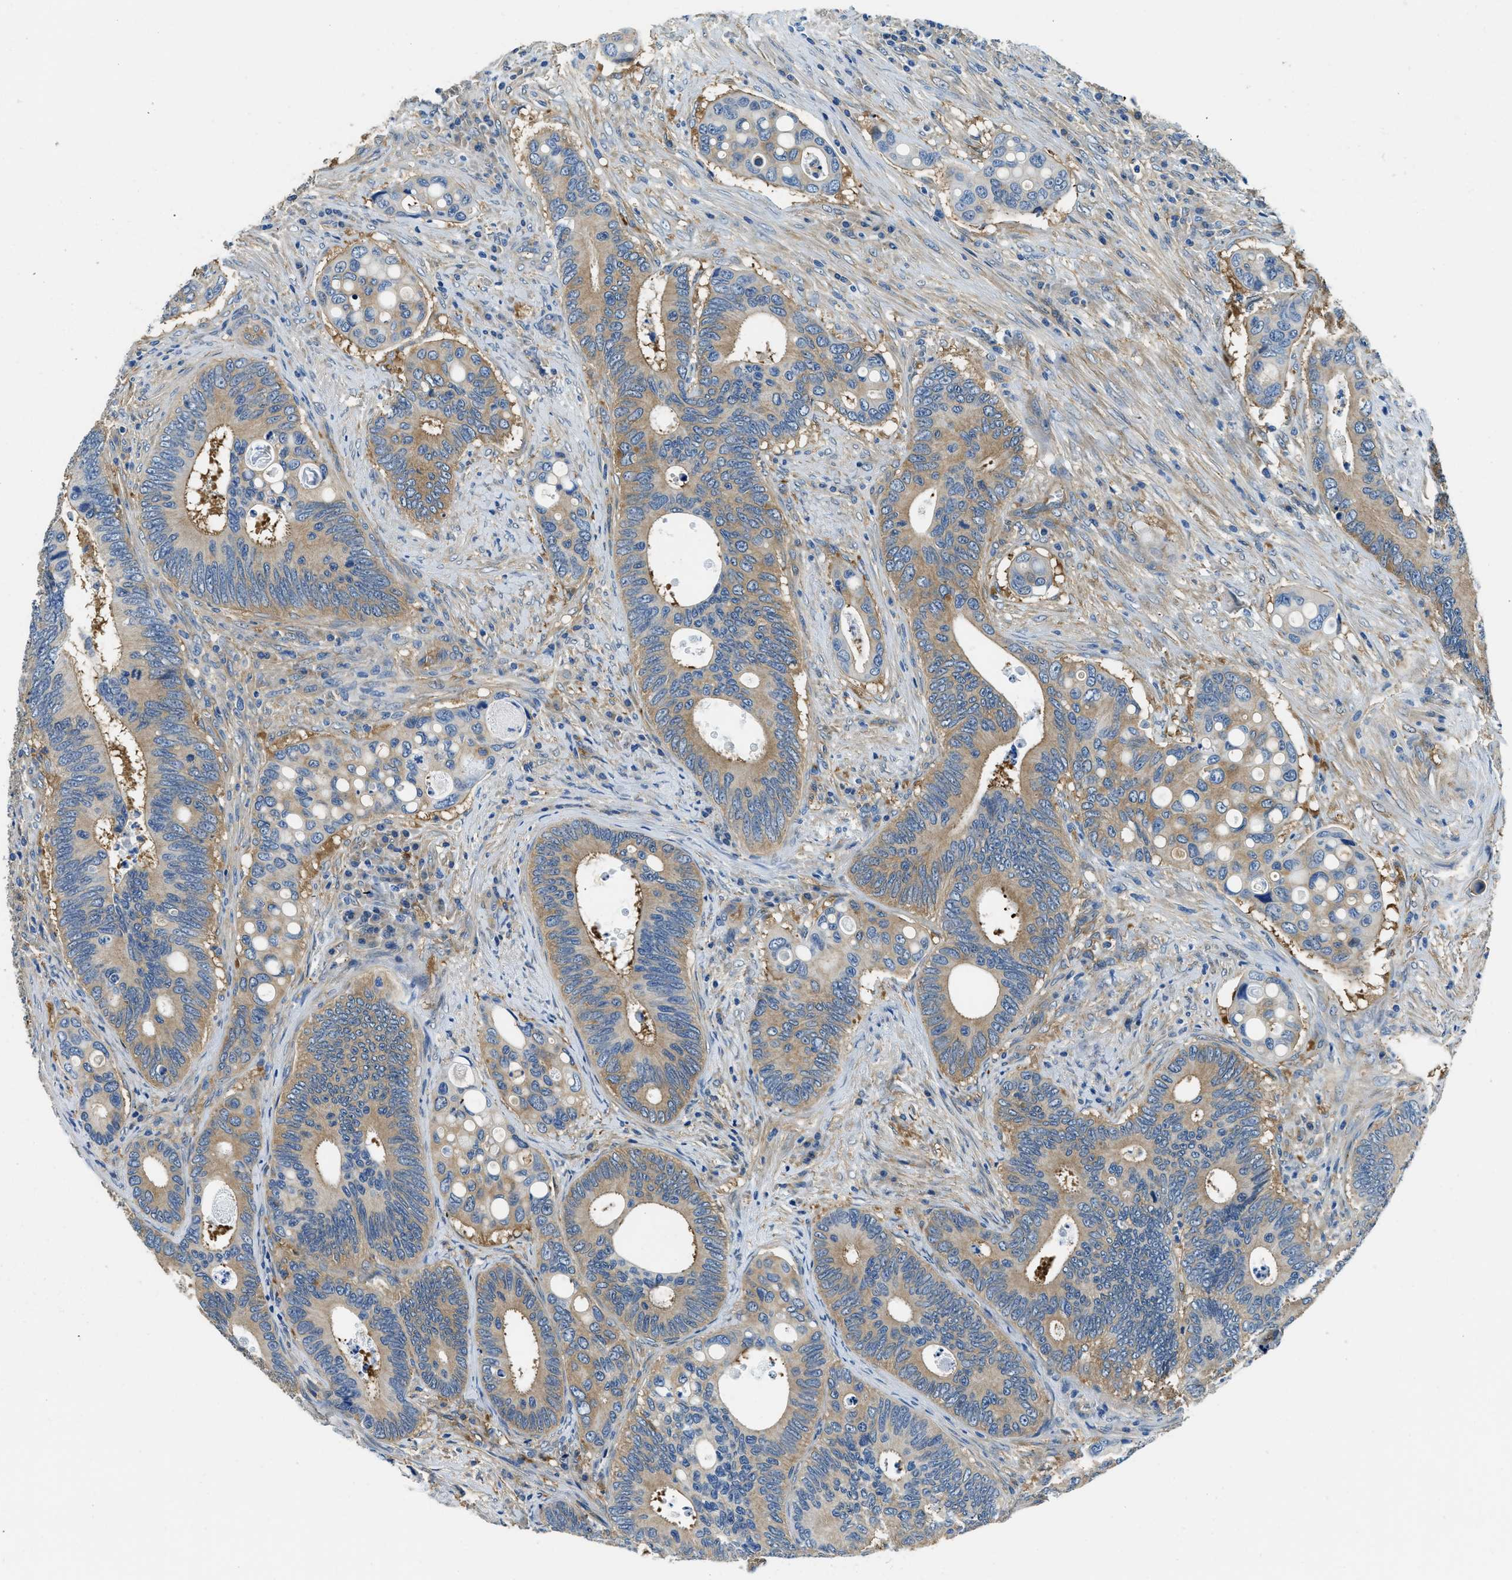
{"staining": {"intensity": "moderate", "quantity": ">75%", "location": "cytoplasmic/membranous"}, "tissue": "colorectal cancer", "cell_type": "Tumor cells", "image_type": "cancer", "snomed": [{"axis": "morphology", "description": "Inflammation, NOS"}, {"axis": "morphology", "description": "Adenocarcinoma, NOS"}, {"axis": "topography", "description": "Colon"}], "caption": "Immunohistochemistry (IHC) of human colorectal cancer (adenocarcinoma) reveals medium levels of moderate cytoplasmic/membranous positivity in about >75% of tumor cells.", "gene": "TWF1", "patient": {"sex": "male", "age": 72}}